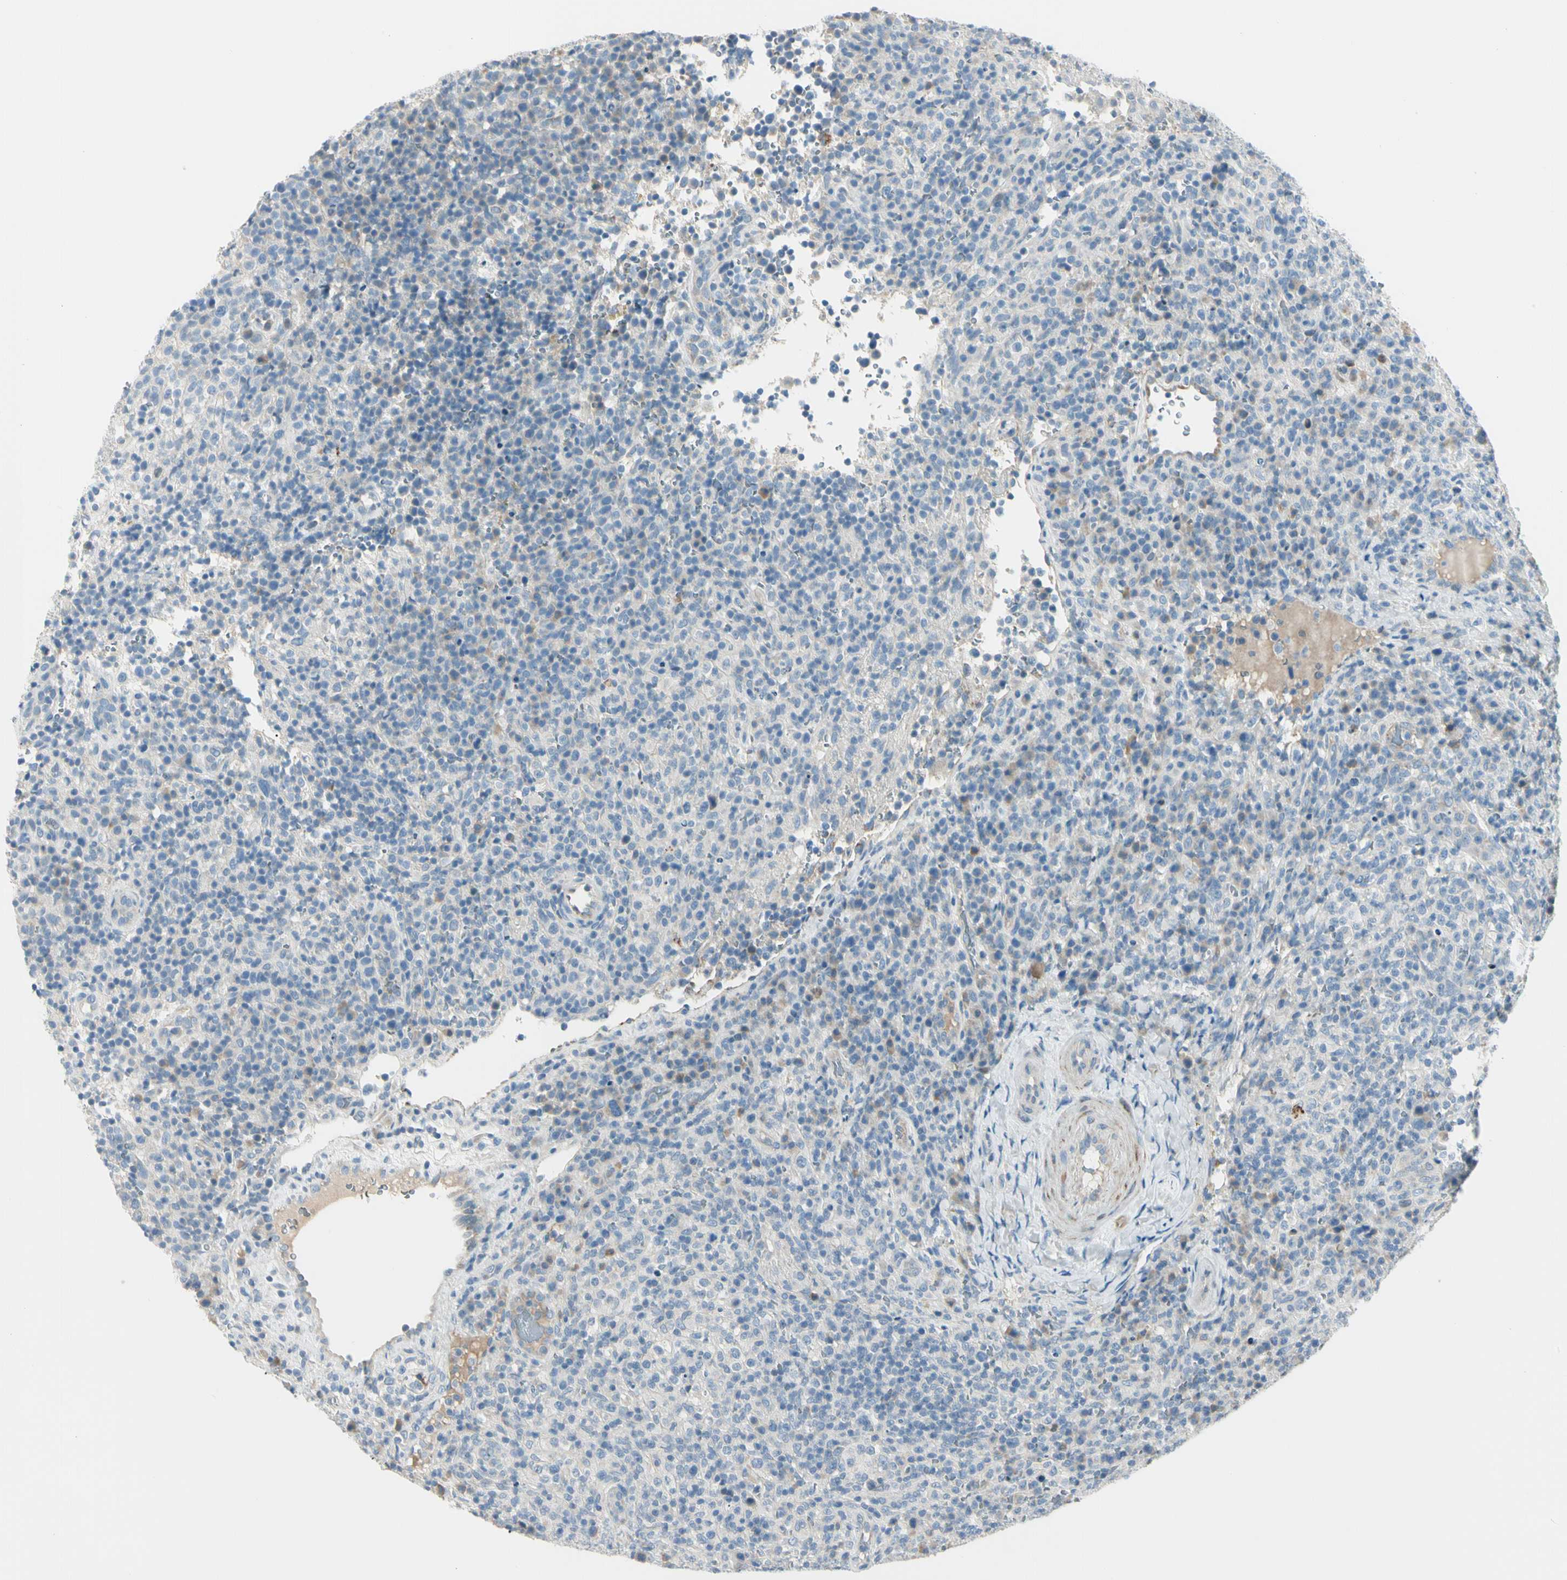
{"staining": {"intensity": "negative", "quantity": "none", "location": "none"}, "tissue": "lymphoma", "cell_type": "Tumor cells", "image_type": "cancer", "snomed": [{"axis": "morphology", "description": "Malignant lymphoma, non-Hodgkin's type, High grade"}, {"axis": "topography", "description": "Lymph node"}], "caption": "An immunohistochemistry (IHC) histopathology image of lymphoma is shown. There is no staining in tumor cells of lymphoma.", "gene": "SLC6A15", "patient": {"sex": "female", "age": 76}}